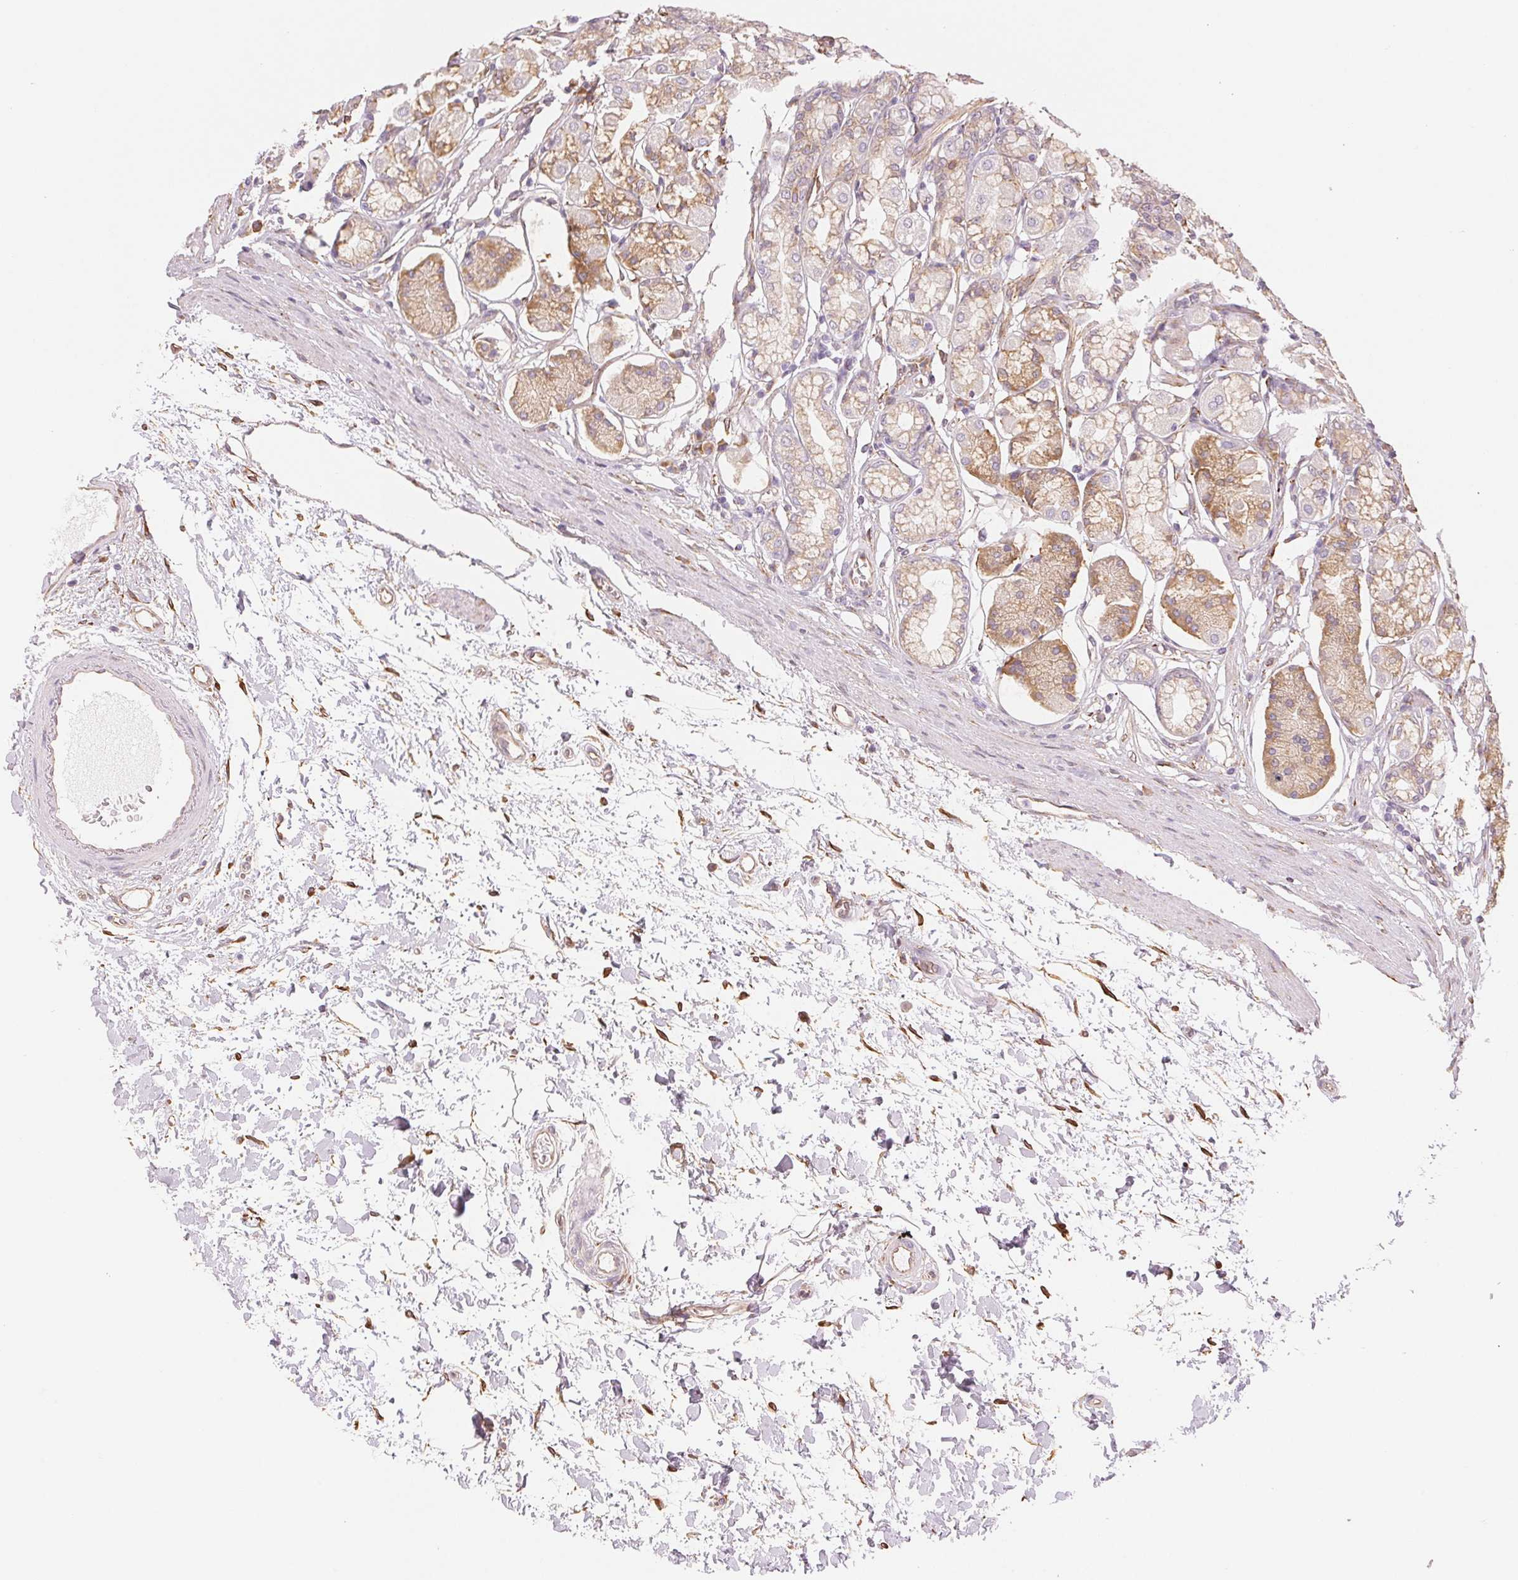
{"staining": {"intensity": "moderate", "quantity": "<25%", "location": "cytoplasmic/membranous"}, "tissue": "stomach", "cell_type": "Glandular cells", "image_type": "normal", "snomed": [{"axis": "morphology", "description": "Normal tissue, NOS"}, {"axis": "topography", "description": "Stomach"}, {"axis": "topography", "description": "Stomach, lower"}], "caption": "Immunohistochemical staining of unremarkable human stomach exhibits moderate cytoplasmic/membranous protein expression in approximately <25% of glandular cells. (Stains: DAB in brown, nuclei in blue, Microscopy: brightfield microscopy at high magnification).", "gene": "RCN3", "patient": {"sex": "male", "age": 76}}